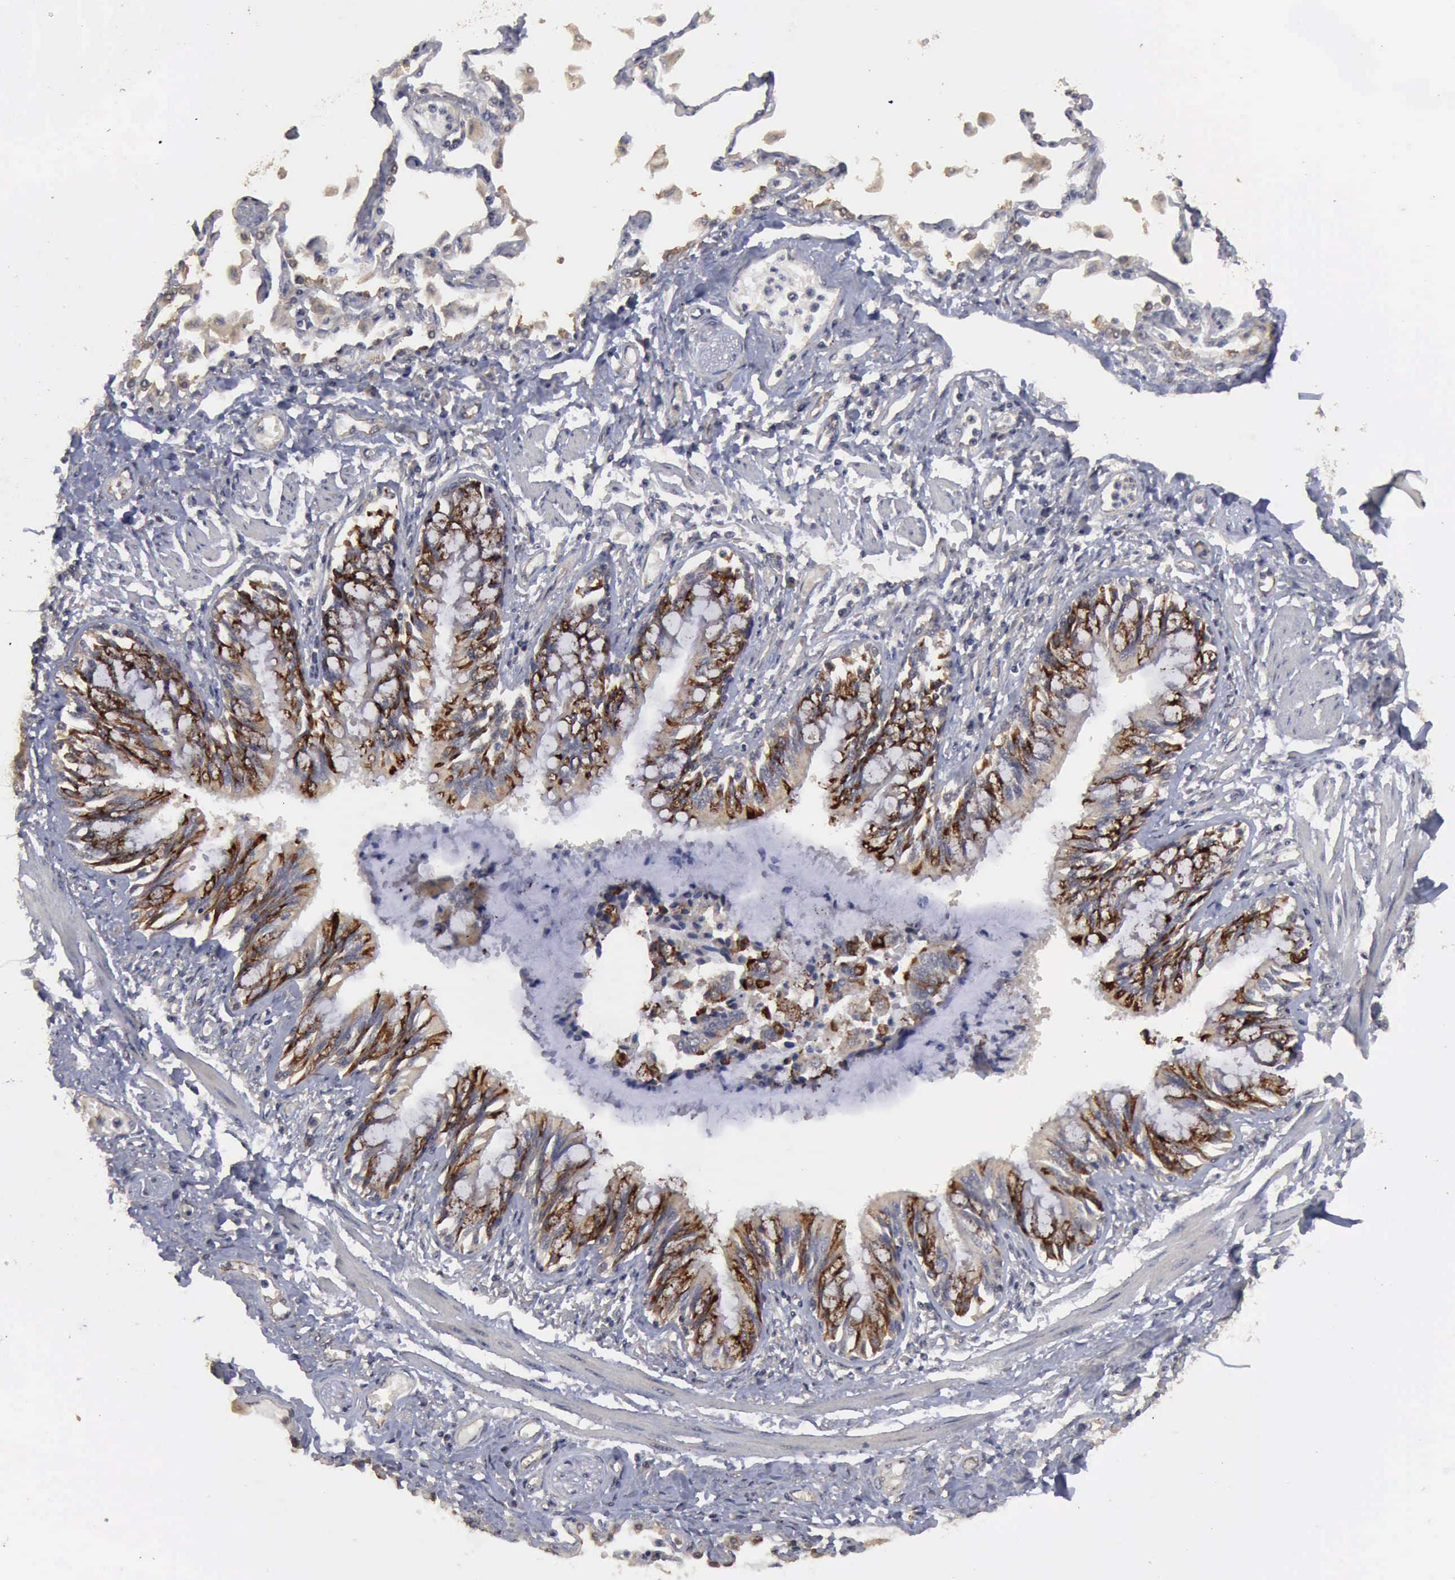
{"staining": {"intensity": "weak", "quantity": "<25%", "location": "cytoplasmic/membranous"}, "tissue": "adipose tissue", "cell_type": "Adipocytes", "image_type": "normal", "snomed": [{"axis": "morphology", "description": "Normal tissue, NOS"}, {"axis": "morphology", "description": "Adenocarcinoma, NOS"}, {"axis": "topography", "description": "Cartilage tissue"}, {"axis": "topography", "description": "Lung"}], "caption": "The immunohistochemistry (IHC) histopathology image has no significant staining in adipocytes of adipose tissue. The staining is performed using DAB brown chromogen with nuclei counter-stained in using hematoxylin.", "gene": "CRKL", "patient": {"sex": "female", "age": 67}}